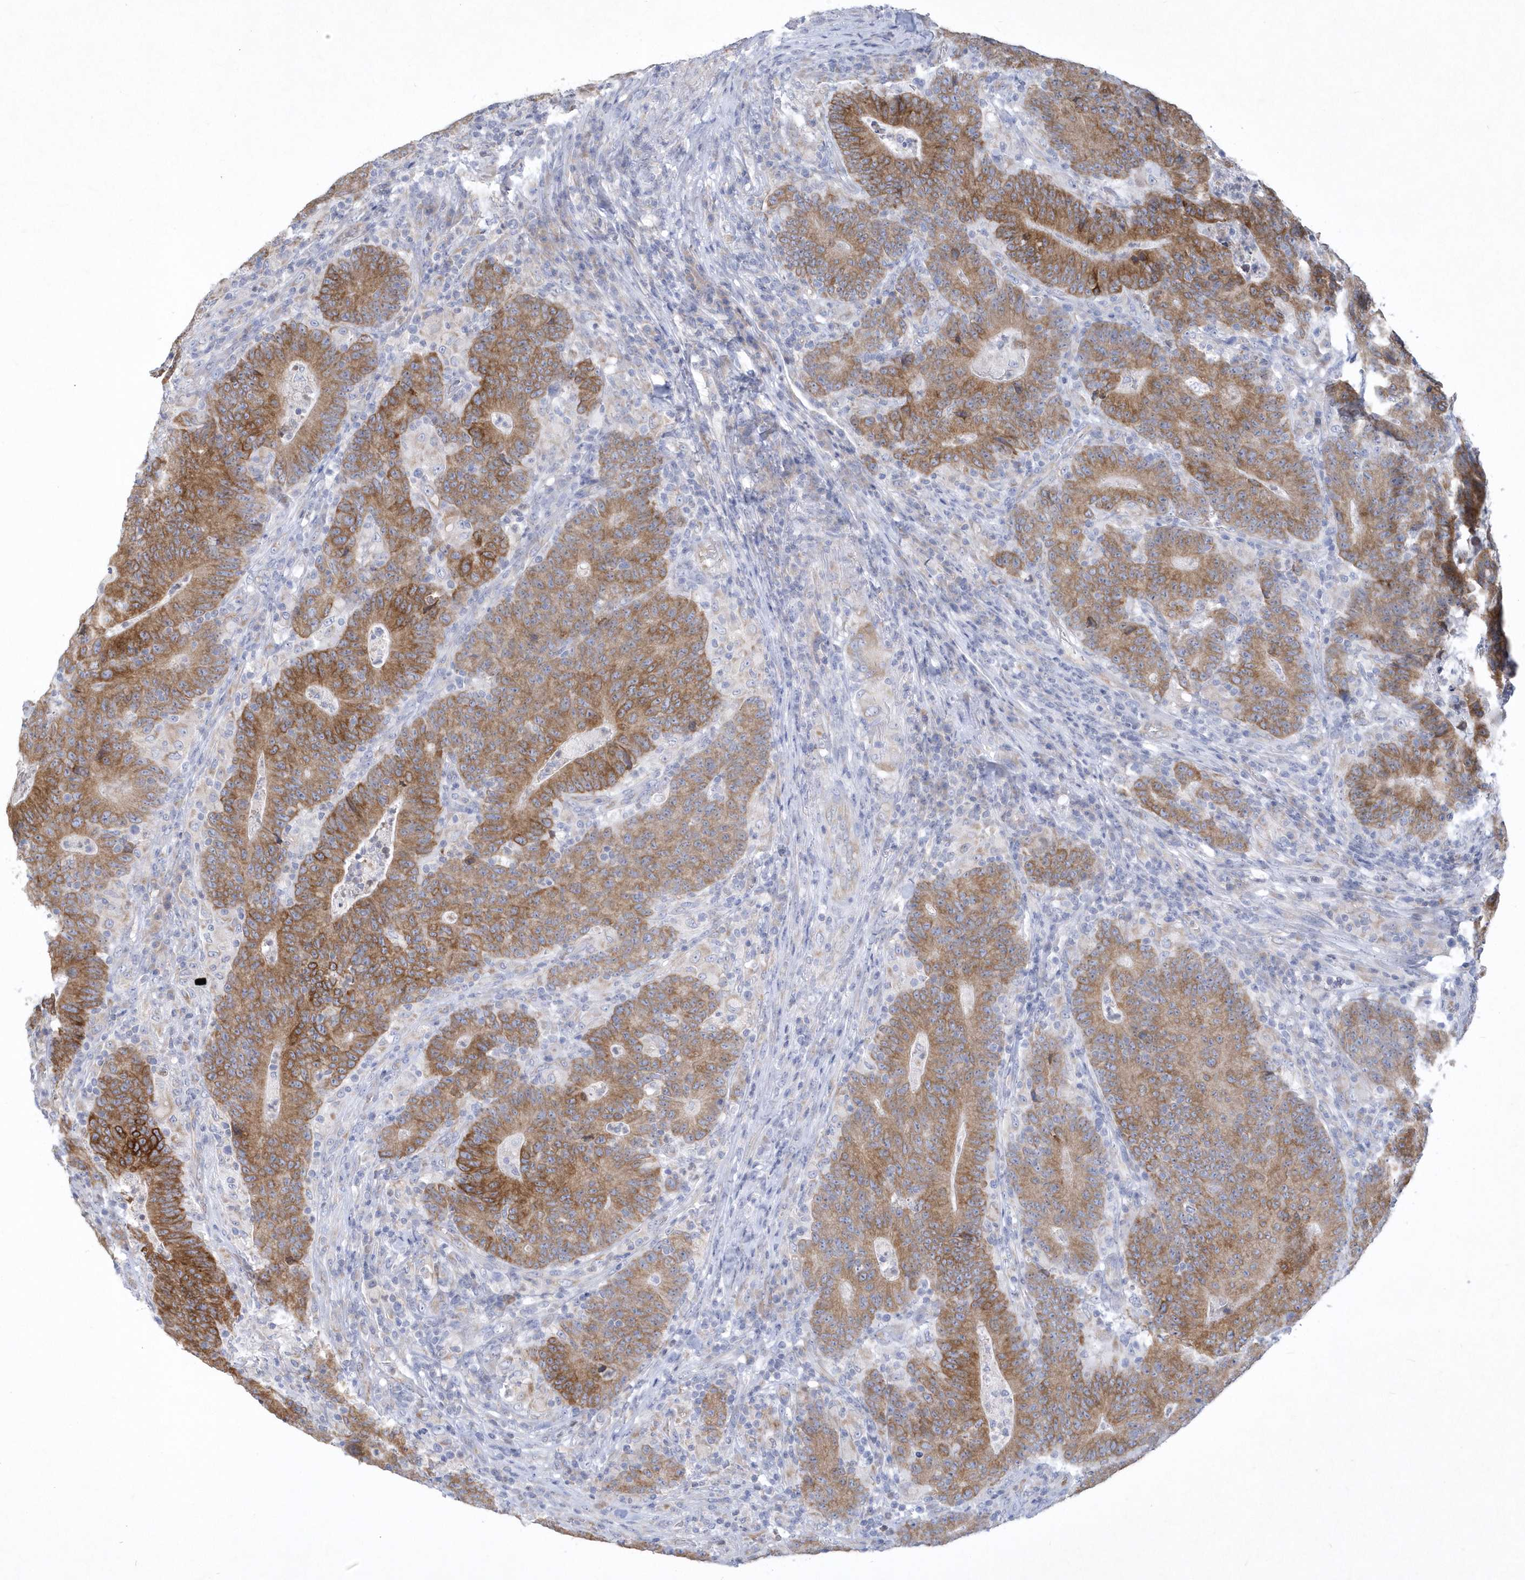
{"staining": {"intensity": "moderate", "quantity": ">75%", "location": "cytoplasmic/membranous"}, "tissue": "colorectal cancer", "cell_type": "Tumor cells", "image_type": "cancer", "snomed": [{"axis": "morphology", "description": "Normal tissue, NOS"}, {"axis": "morphology", "description": "Adenocarcinoma, NOS"}, {"axis": "topography", "description": "Colon"}], "caption": "The immunohistochemical stain labels moderate cytoplasmic/membranous positivity in tumor cells of colorectal cancer (adenocarcinoma) tissue.", "gene": "DGAT1", "patient": {"sex": "female", "age": 75}}